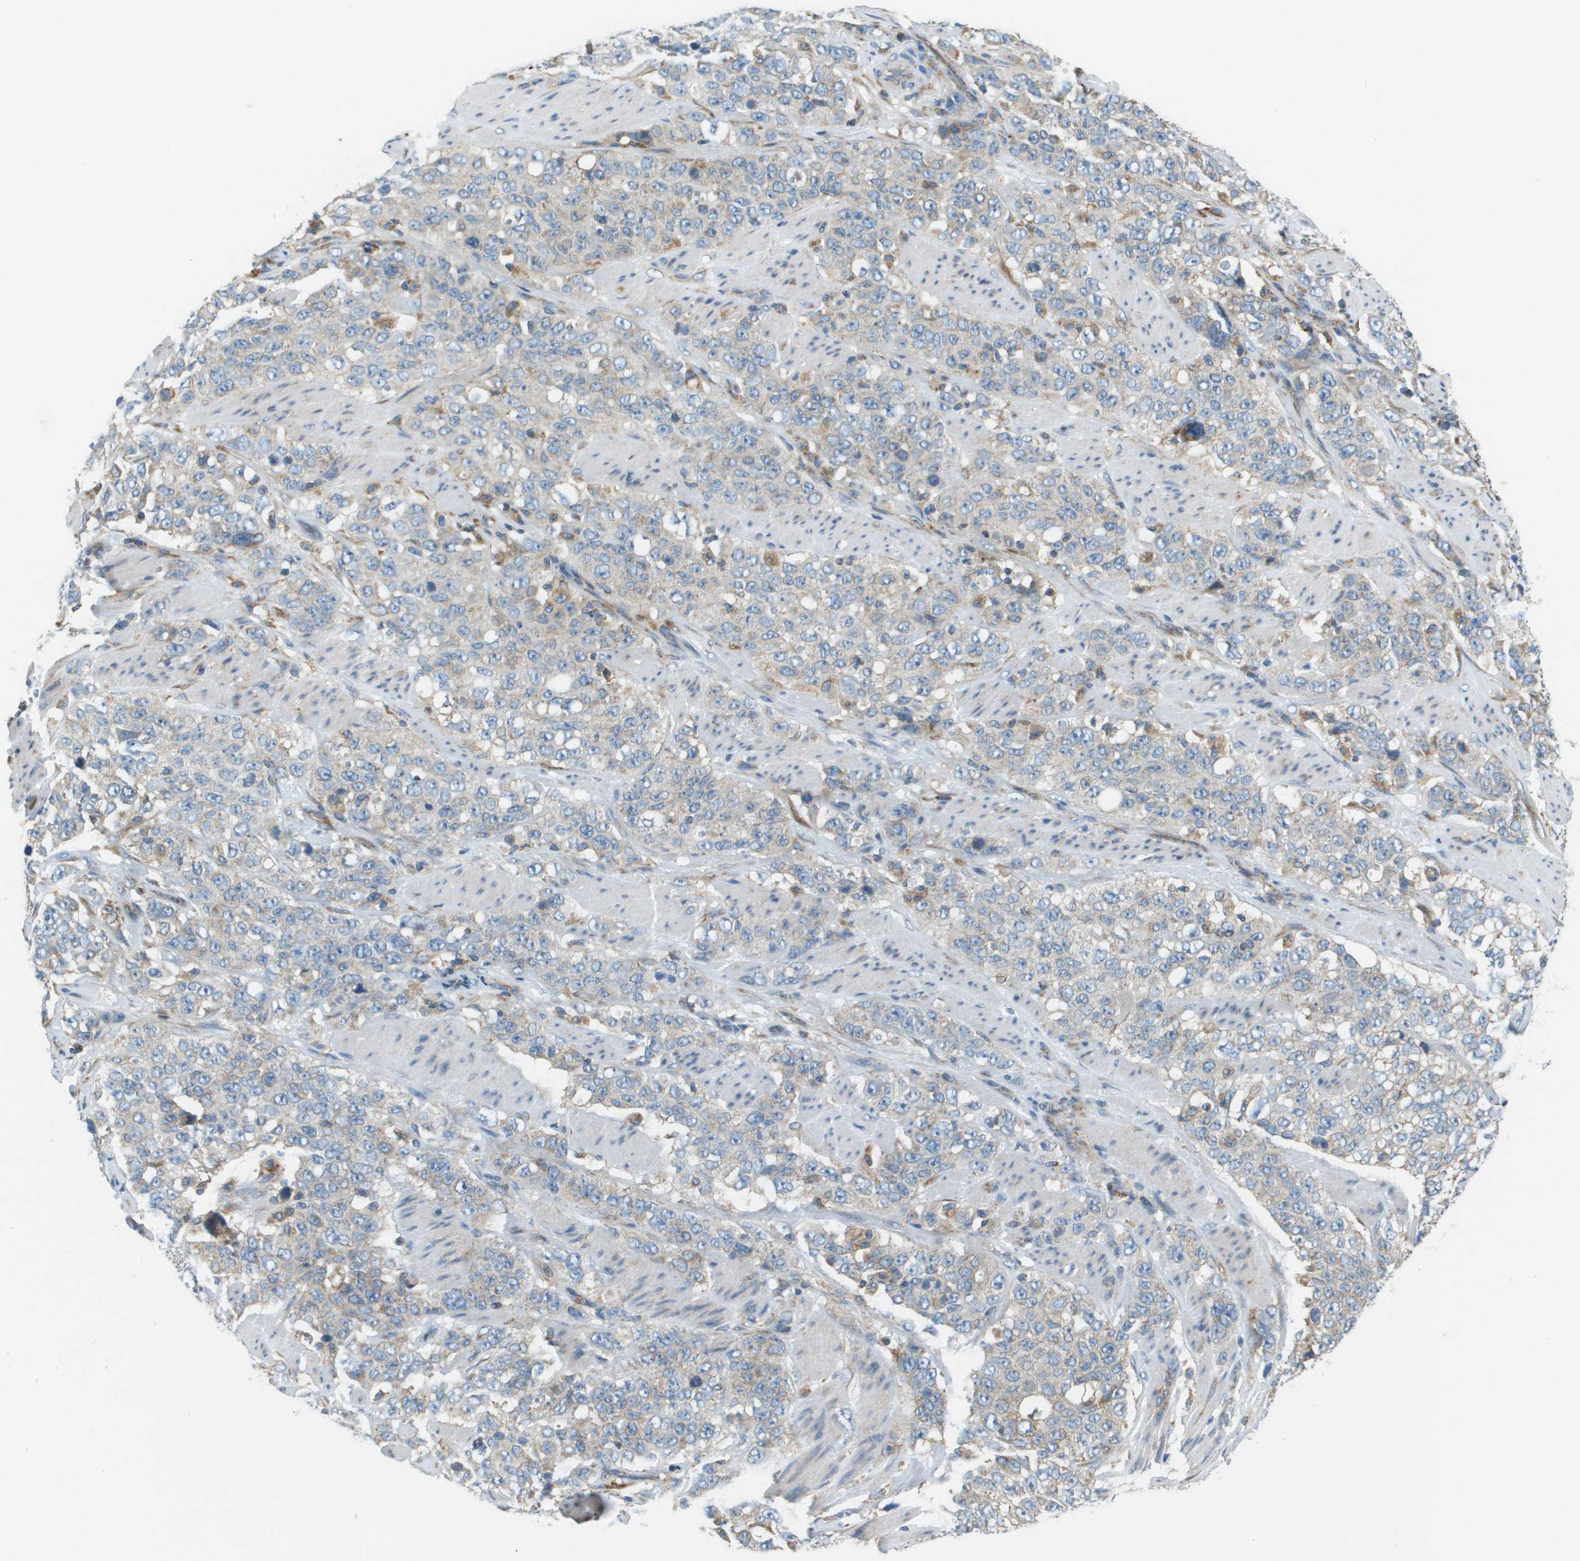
{"staining": {"intensity": "weak", "quantity": ">75%", "location": "cytoplasmic/membranous"}, "tissue": "stomach cancer", "cell_type": "Tumor cells", "image_type": "cancer", "snomed": [{"axis": "morphology", "description": "Adenocarcinoma, NOS"}, {"axis": "topography", "description": "Stomach"}], "caption": "Adenocarcinoma (stomach) was stained to show a protein in brown. There is low levels of weak cytoplasmic/membranous expression in approximately >75% of tumor cells. (brown staining indicates protein expression, while blue staining denotes nuclei).", "gene": "TAOK3", "patient": {"sex": "male", "age": 48}}